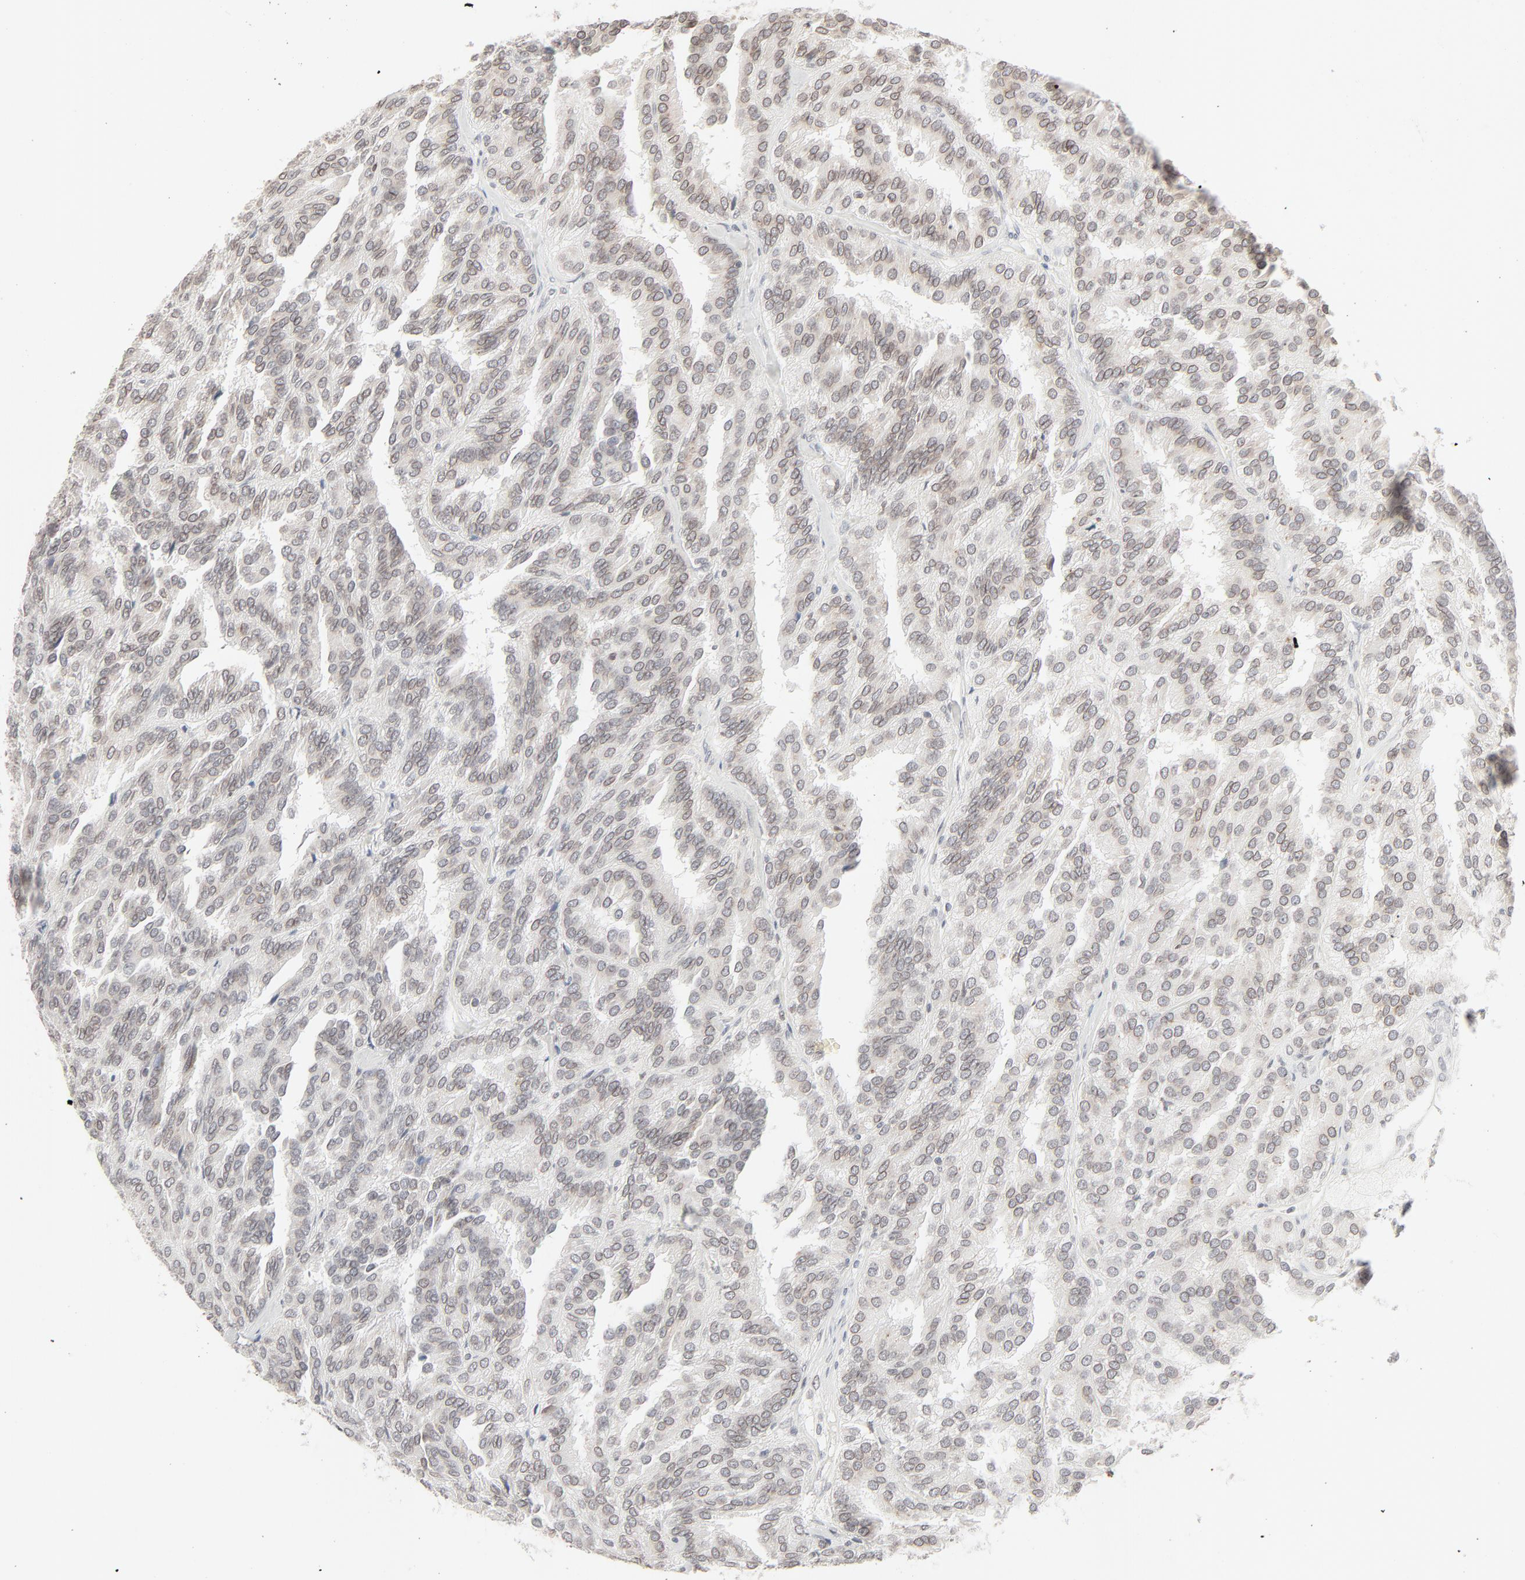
{"staining": {"intensity": "weak", "quantity": "<25%", "location": "cytoplasmic/membranous,nuclear"}, "tissue": "renal cancer", "cell_type": "Tumor cells", "image_type": "cancer", "snomed": [{"axis": "morphology", "description": "Adenocarcinoma, NOS"}, {"axis": "topography", "description": "Kidney"}], "caption": "There is no significant positivity in tumor cells of renal cancer.", "gene": "MAD1L1", "patient": {"sex": "male", "age": 46}}